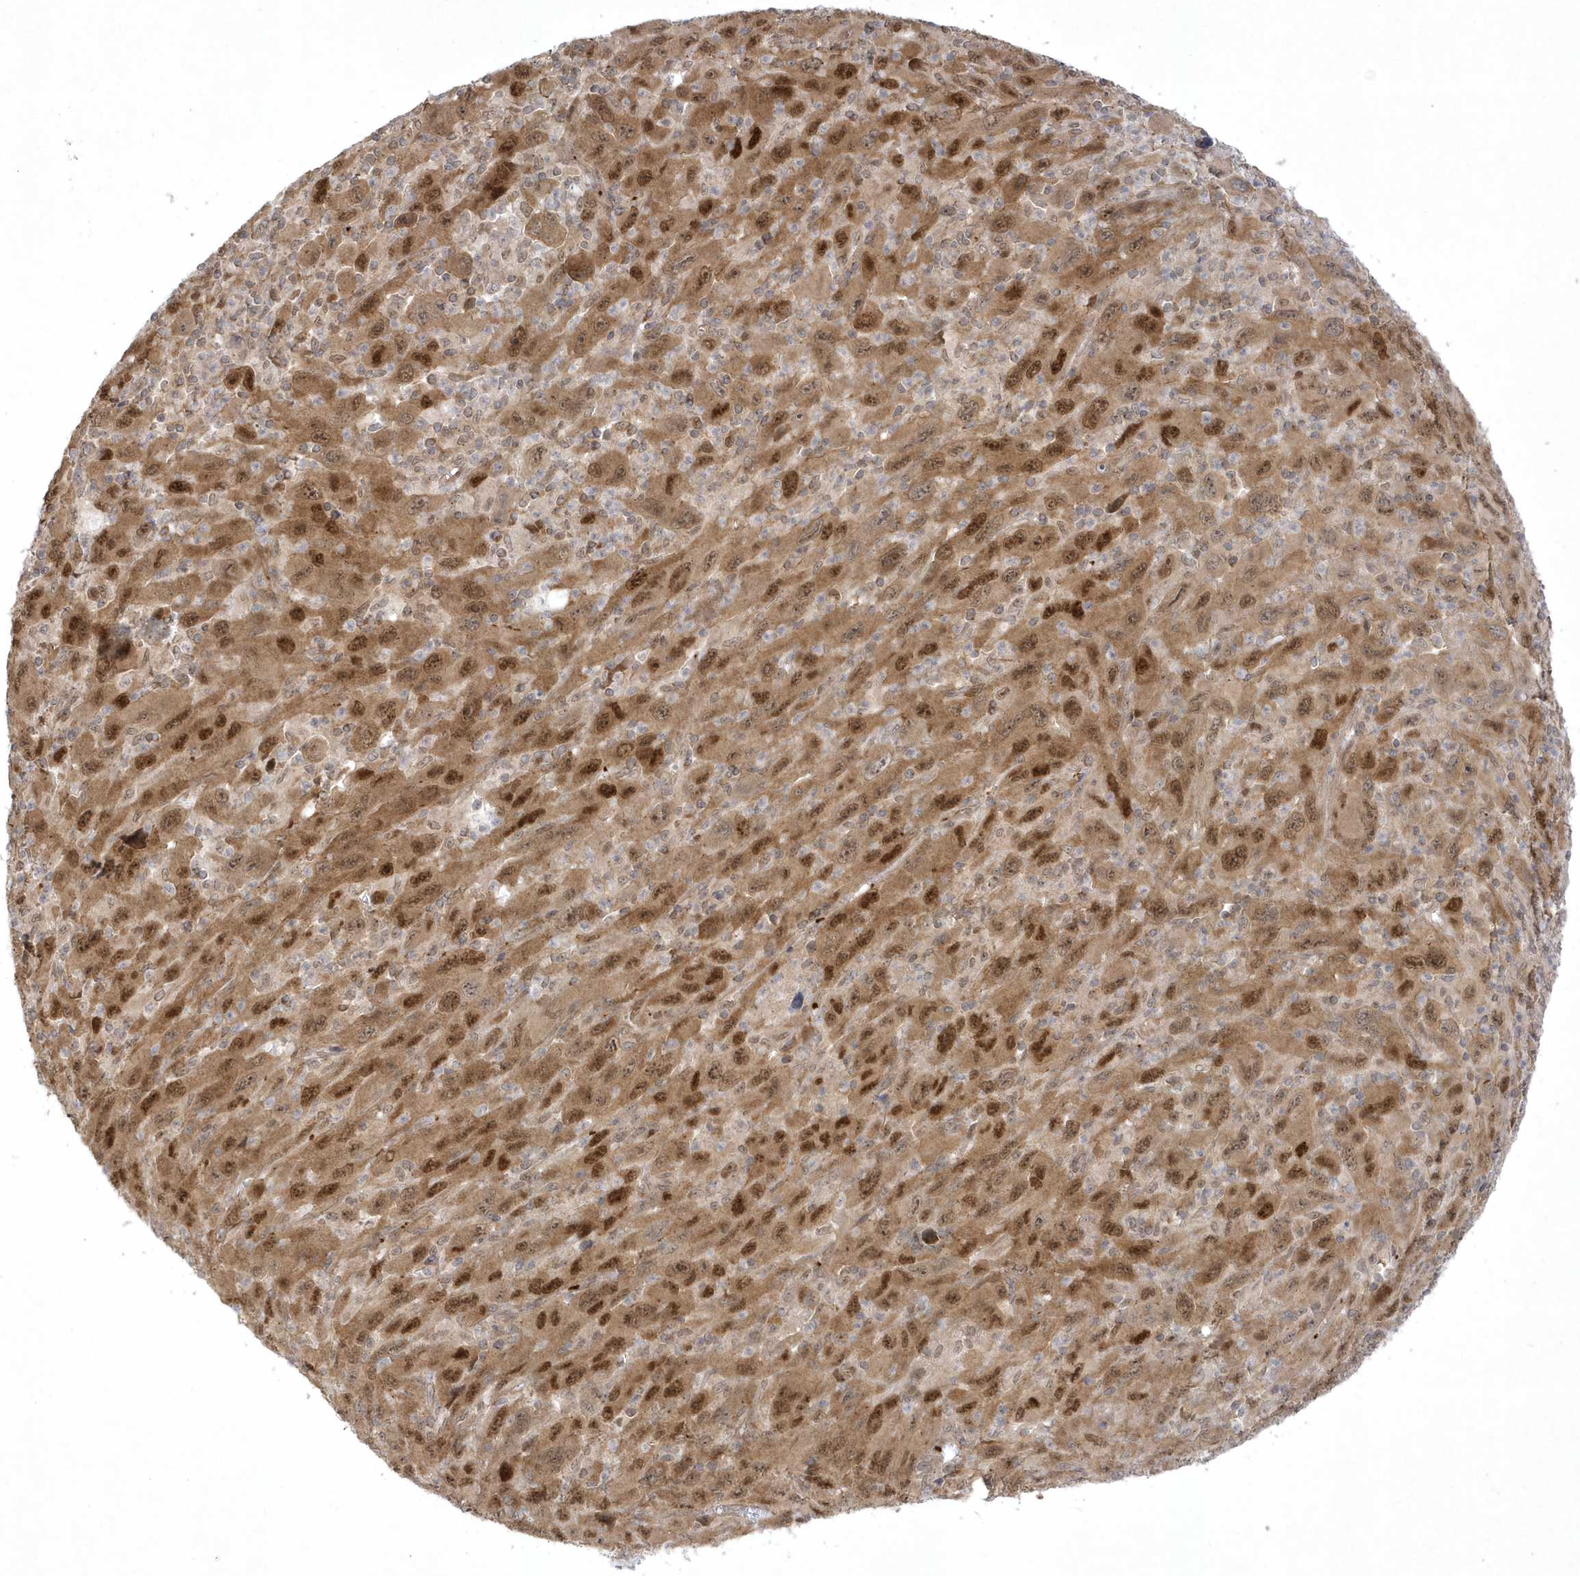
{"staining": {"intensity": "strong", "quantity": ">75%", "location": "cytoplasmic/membranous,nuclear"}, "tissue": "melanoma", "cell_type": "Tumor cells", "image_type": "cancer", "snomed": [{"axis": "morphology", "description": "Malignant melanoma, Metastatic site"}, {"axis": "topography", "description": "Skin"}], "caption": "A high-resolution image shows IHC staining of malignant melanoma (metastatic site), which exhibits strong cytoplasmic/membranous and nuclear expression in approximately >75% of tumor cells.", "gene": "NAF1", "patient": {"sex": "female", "age": 56}}